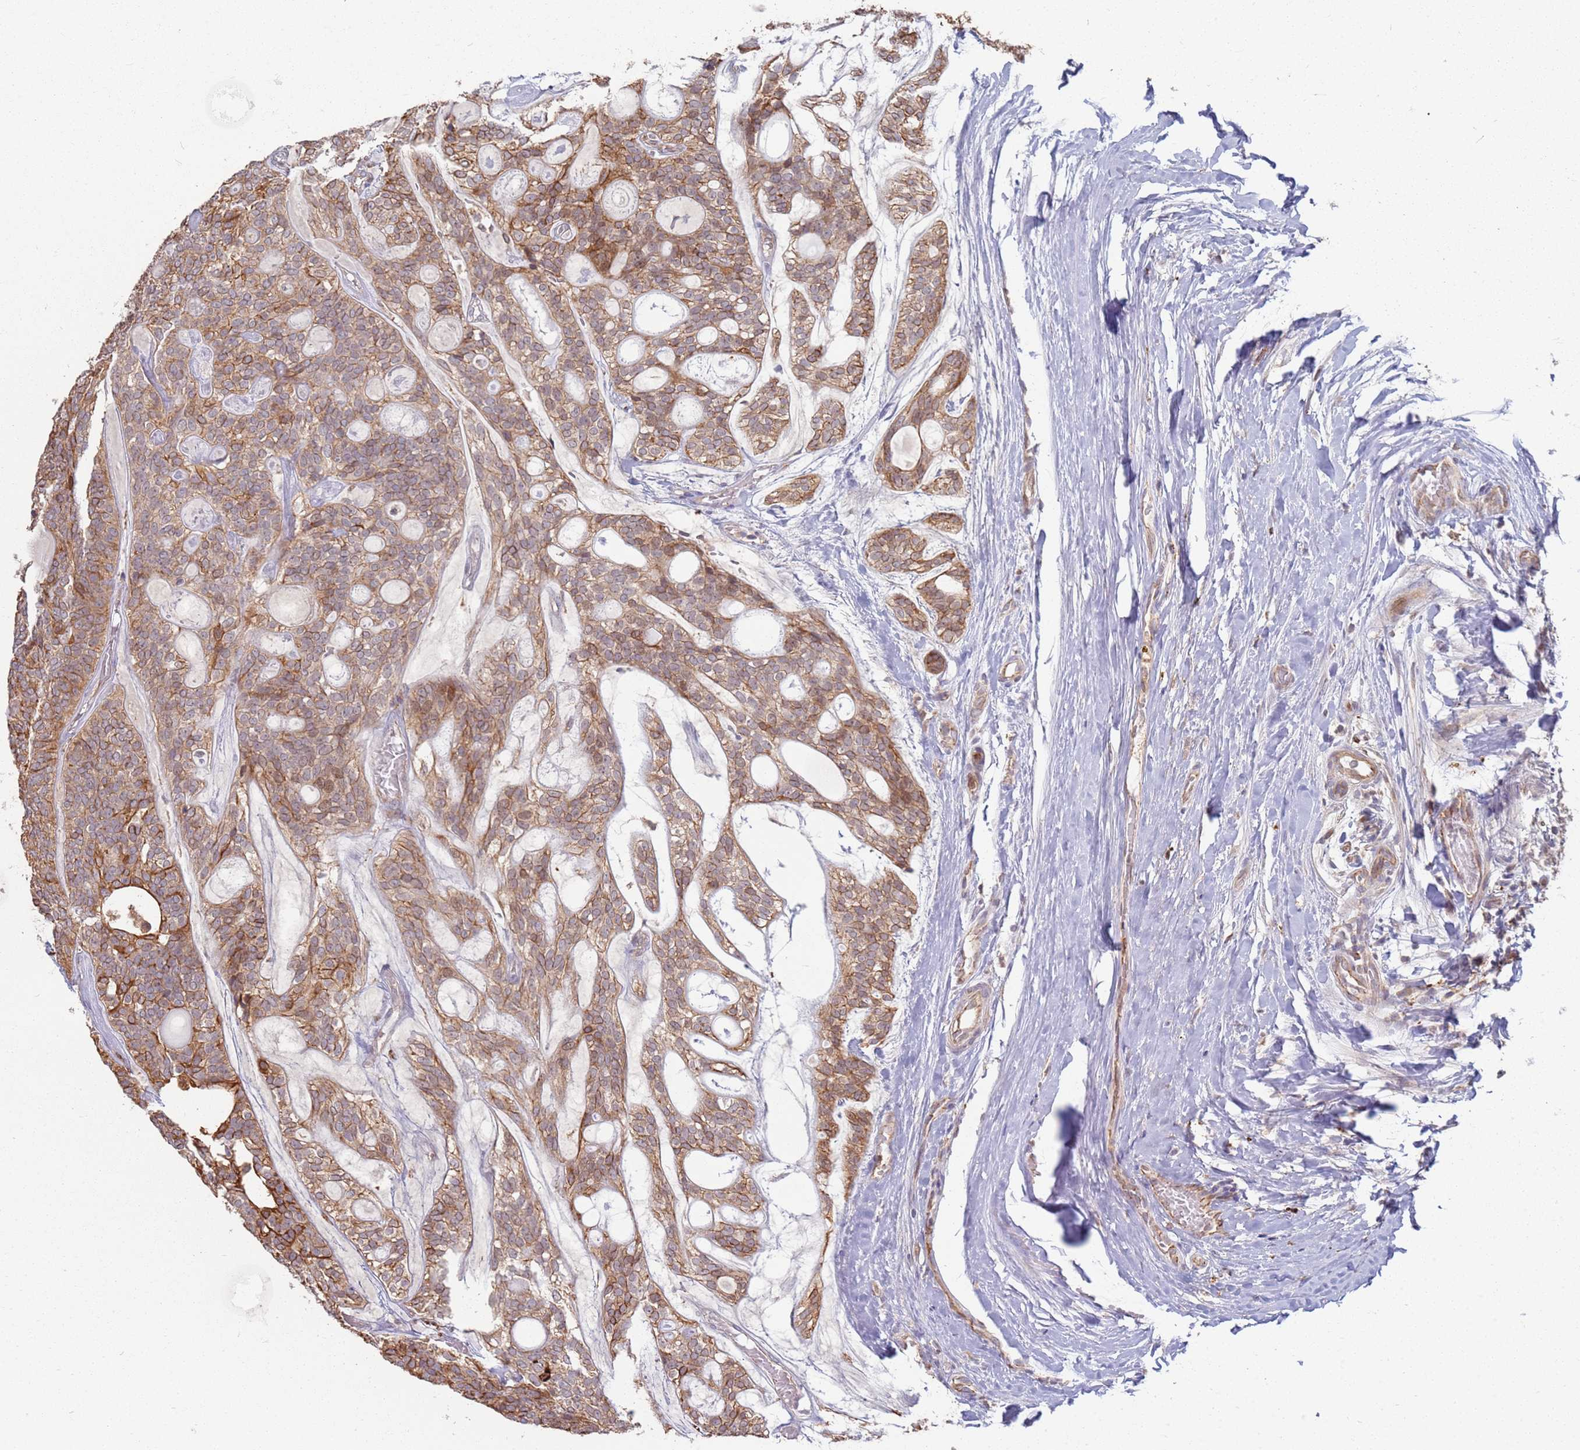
{"staining": {"intensity": "moderate", "quantity": ">75%", "location": "cytoplasmic/membranous"}, "tissue": "head and neck cancer", "cell_type": "Tumor cells", "image_type": "cancer", "snomed": [{"axis": "morphology", "description": "Adenocarcinoma, NOS"}, {"axis": "topography", "description": "Head-Neck"}], "caption": "A brown stain shows moderate cytoplasmic/membranous positivity of a protein in head and neck cancer tumor cells.", "gene": "MPEG1", "patient": {"sex": "male", "age": 66}}